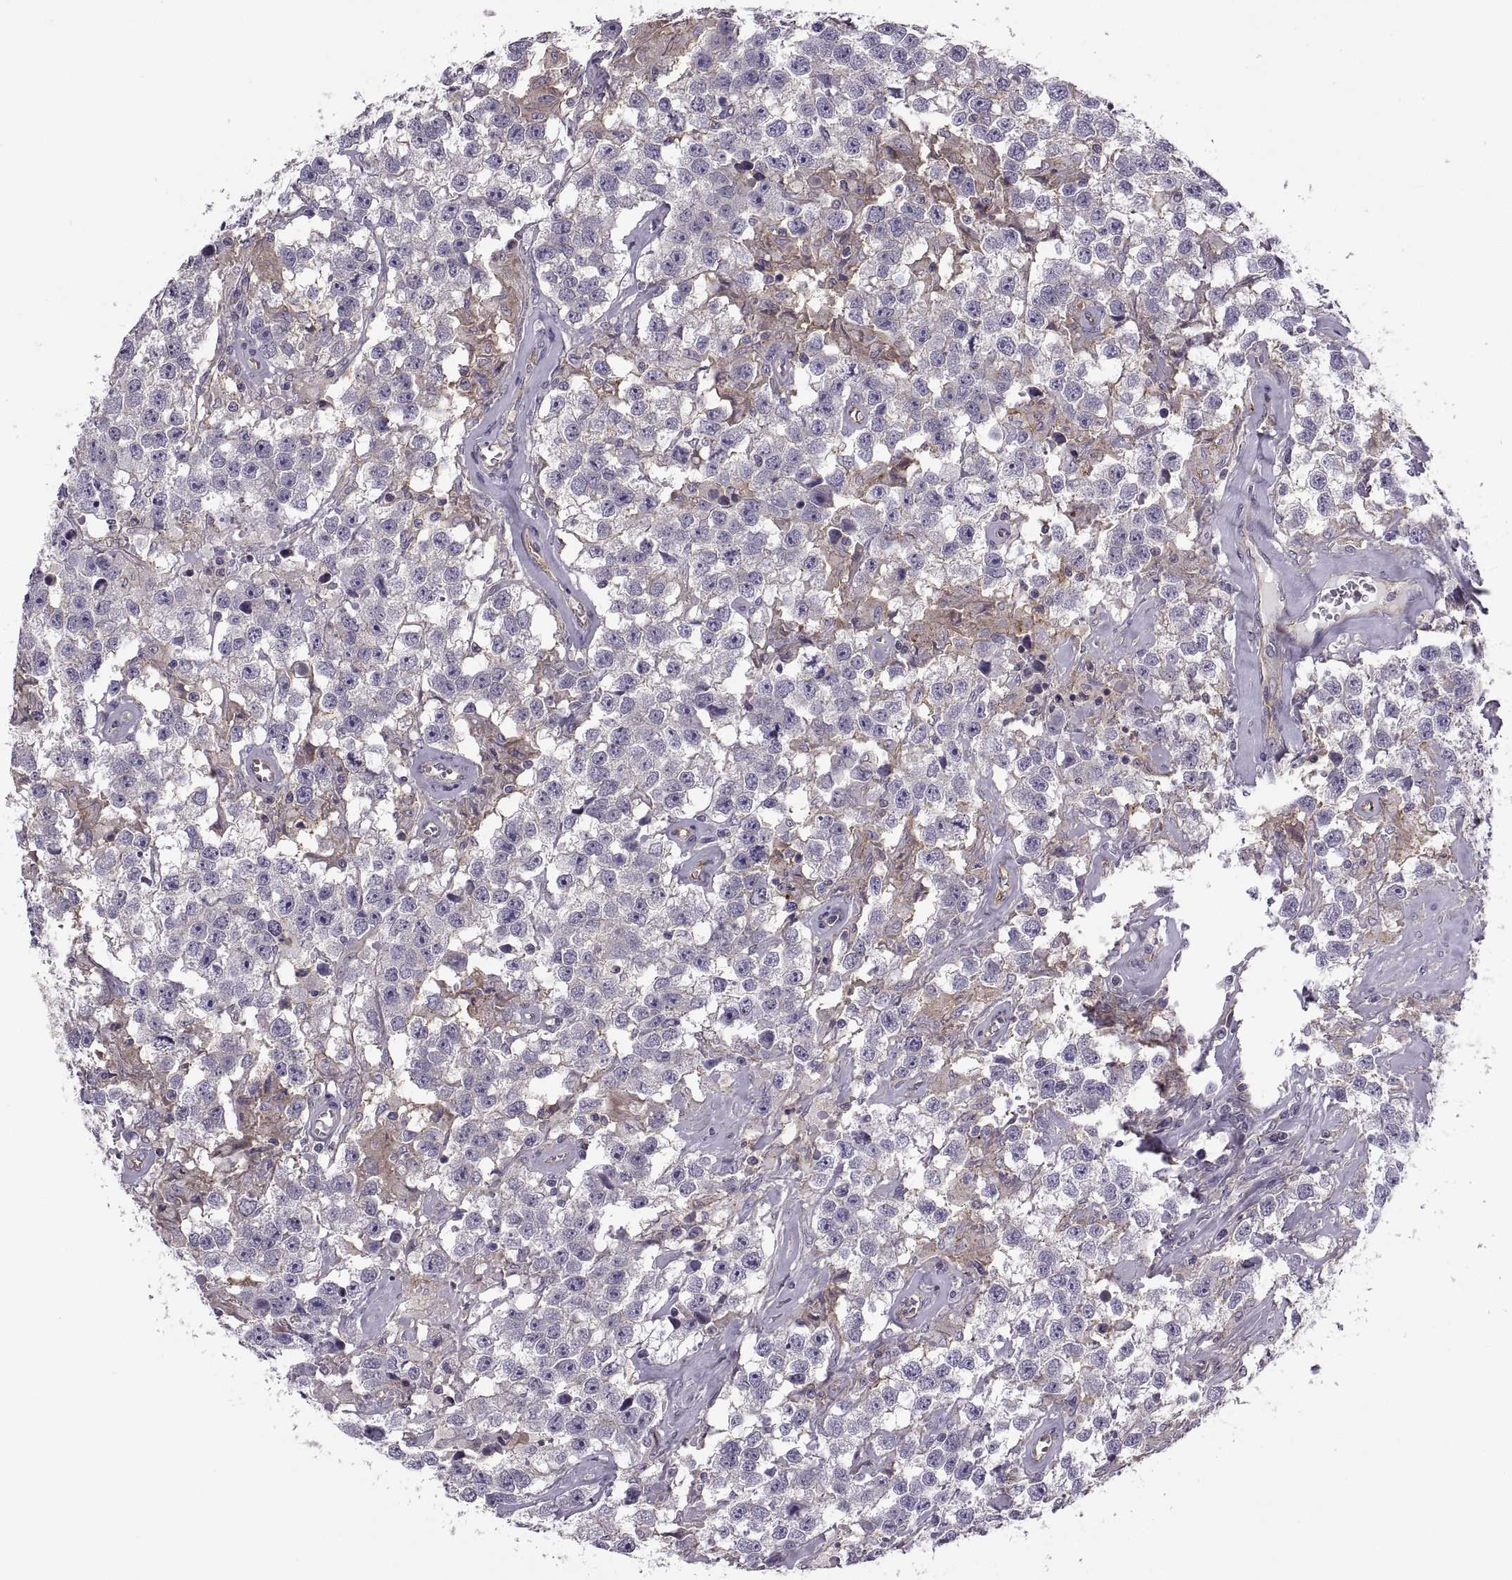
{"staining": {"intensity": "negative", "quantity": "none", "location": "none"}, "tissue": "testis cancer", "cell_type": "Tumor cells", "image_type": "cancer", "snomed": [{"axis": "morphology", "description": "Seminoma, NOS"}, {"axis": "topography", "description": "Testis"}], "caption": "A high-resolution micrograph shows immunohistochemistry staining of testis cancer, which demonstrates no significant staining in tumor cells.", "gene": "RALB", "patient": {"sex": "male", "age": 43}}